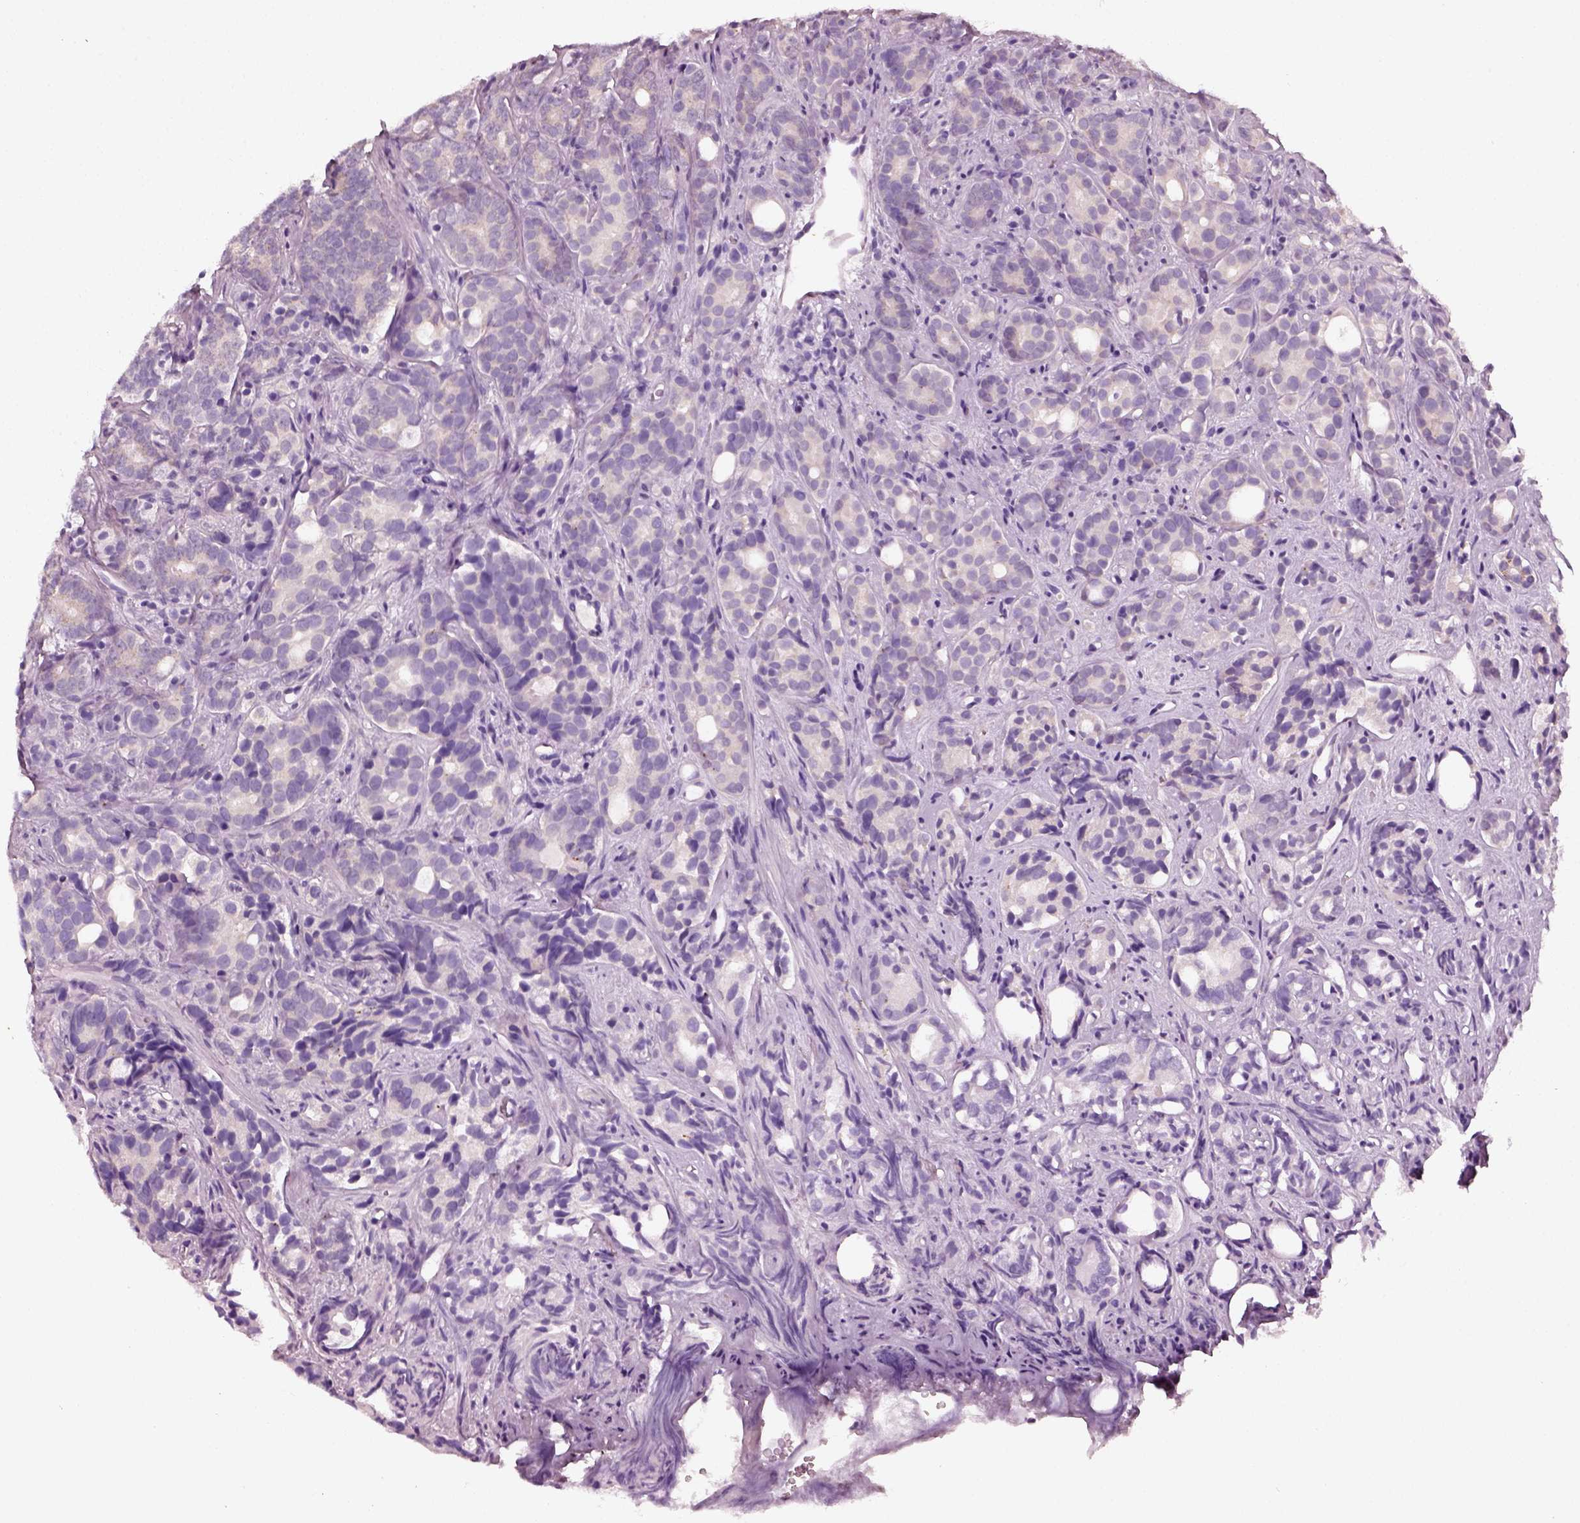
{"staining": {"intensity": "weak", "quantity": "25%-75%", "location": "cytoplasmic/membranous"}, "tissue": "prostate cancer", "cell_type": "Tumor cells", "image_type": "cancer", "snomed": [{"axis": "morphology", "description": "Adenocarcinoma, High grade"}, {"axis": "topography", "description": "Prostate"}], "caption": "Tumor cells demonstrate low levels of weak cytoplasmic/membranous staining in approximately 25%-75% of cells in prostate cancer (adenocarcinoma (high-grade)).", "gene": "ELSPBP1", "patient": {"sex": "male", "age": 84}}